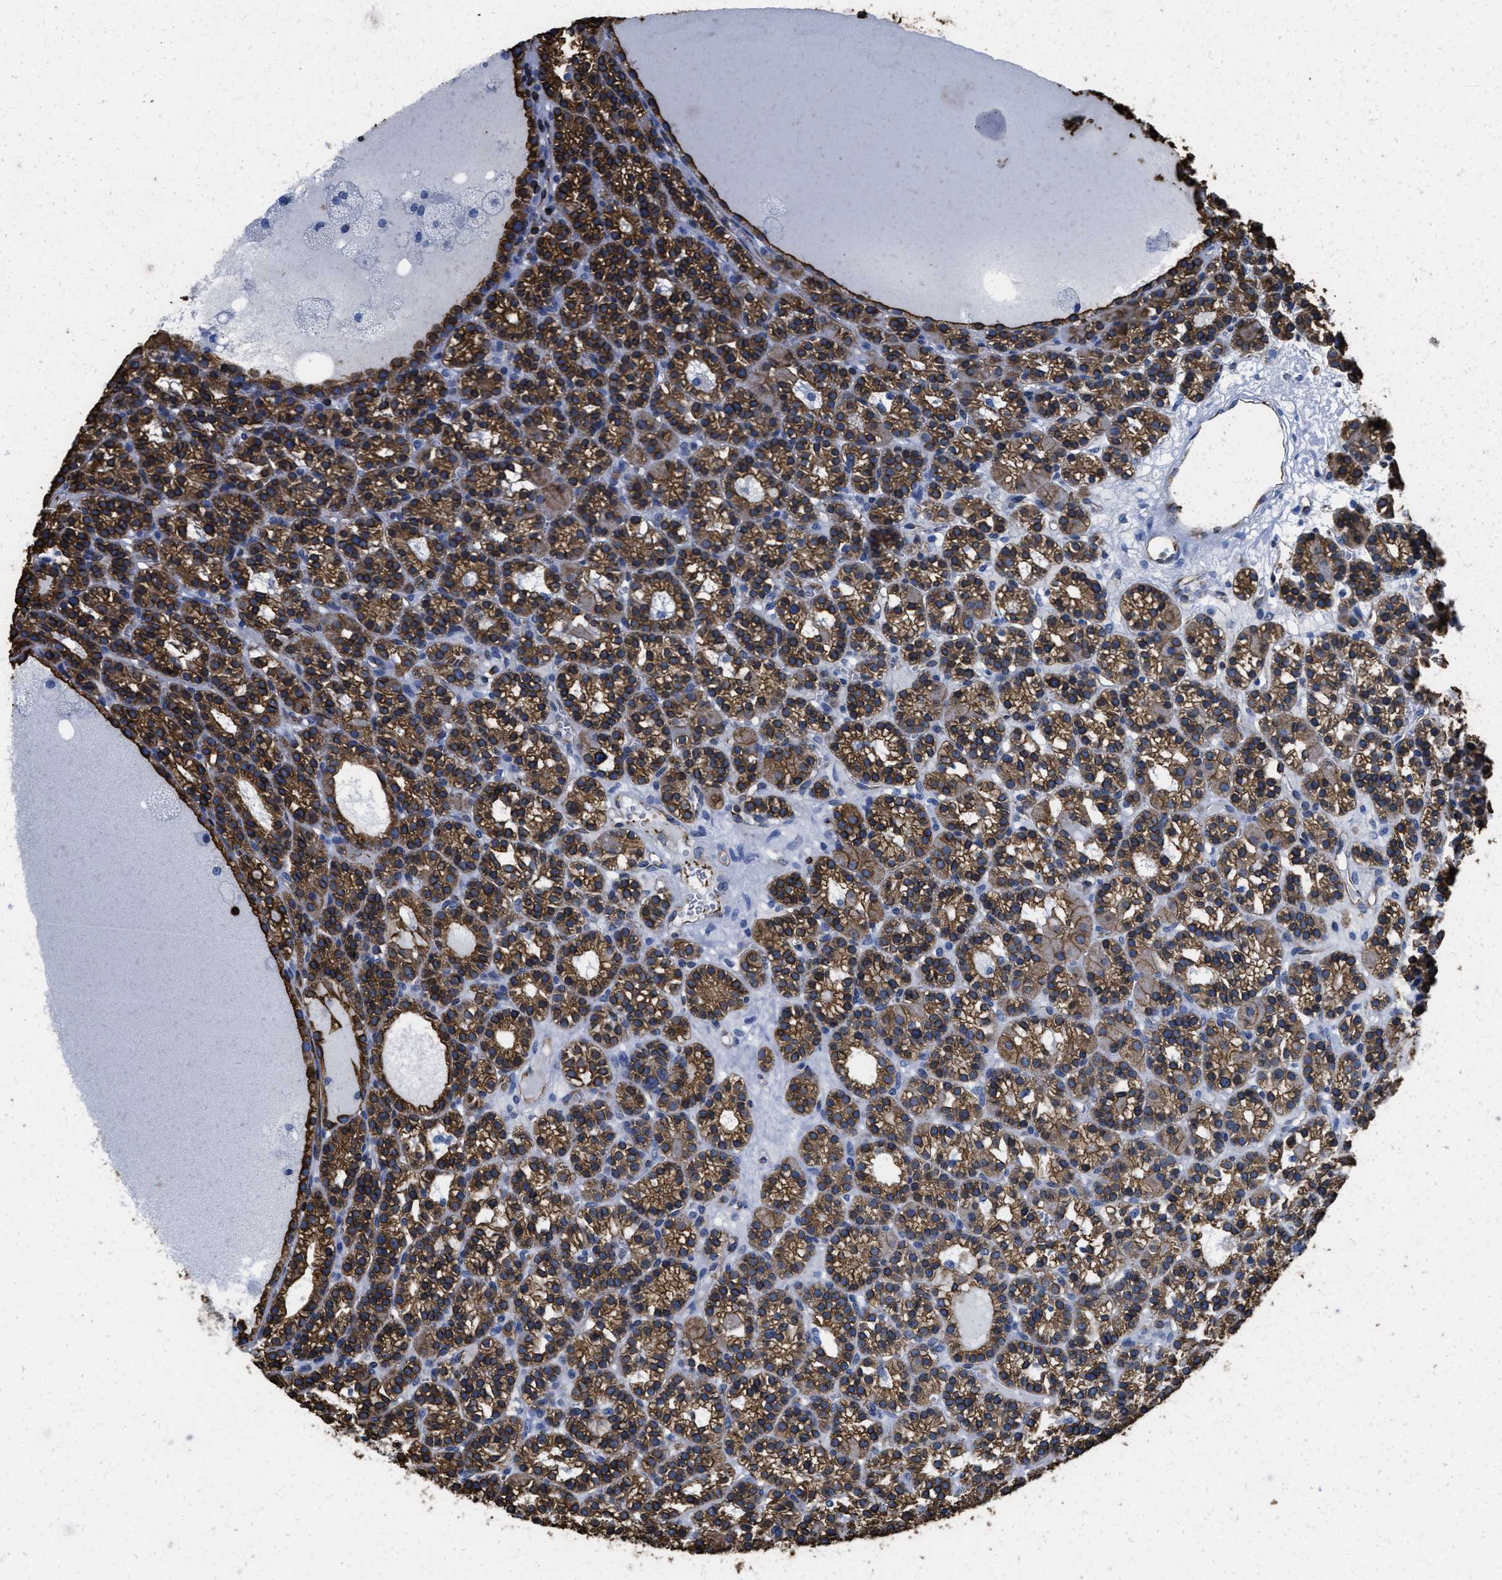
{"staining": {"intensity": "strong", "quantity": ">75%", "location": "cytoplasmic/membranous"}, "tissue": "parathyroid gland", "cell_type": "Glandular cells", "image_type": "normal", "snomed": [{"axis": "morphology", "description": "Normal tissue, NOS"}, {"axis": "morphology", "description": "Adenoma, NOS"}, {"axis": "topography", "description": "Parathyroid gland"}], "caption": "Approximately >75% of glandular cells in unremarkable parathyroid gland demonstrate strong cytoplasmic/membranous protein expression as visualized by brown immunohistochemical staining.", "gene": "ITGA3", "patient": {"sex": "female", "age": 58}}